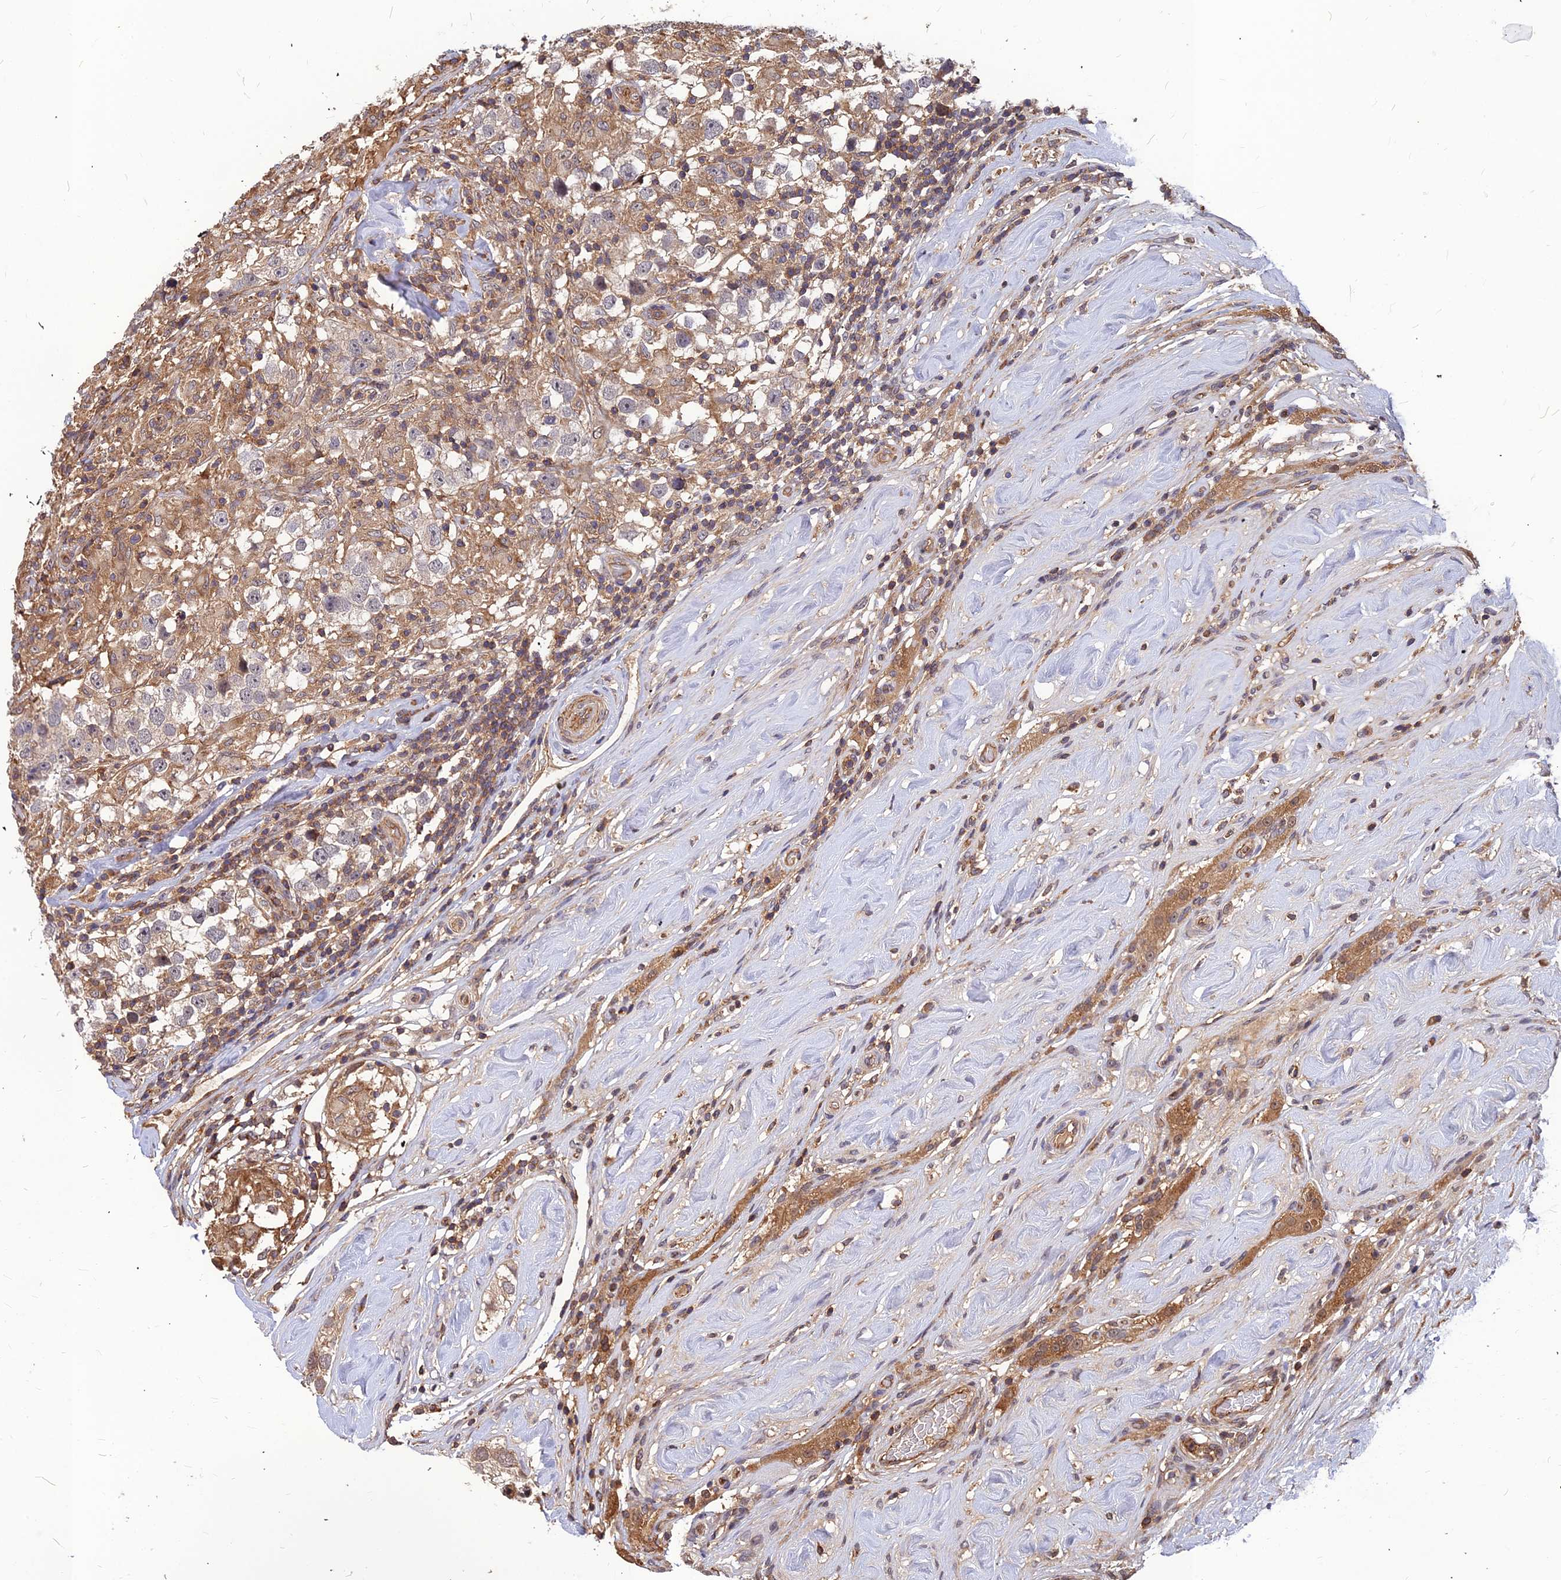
{"staining": {"intensity": "negative", "quantity": "none", "location": "none"}, "tissue": "testis cancer", "cell_type": "Tumor cells", "image_type": "cancer", "snomed": [{"axis": "morphology", "description": "Seminoma, NOS"}, {"axis": "topography", "description": "Testis"}], "caption": "This is an IHC photomicrograph of human seminoma (testis). There is no expression in tumor cells.", "gene": "ZNF467", "patient": {"sex": "male", "age": 46}}